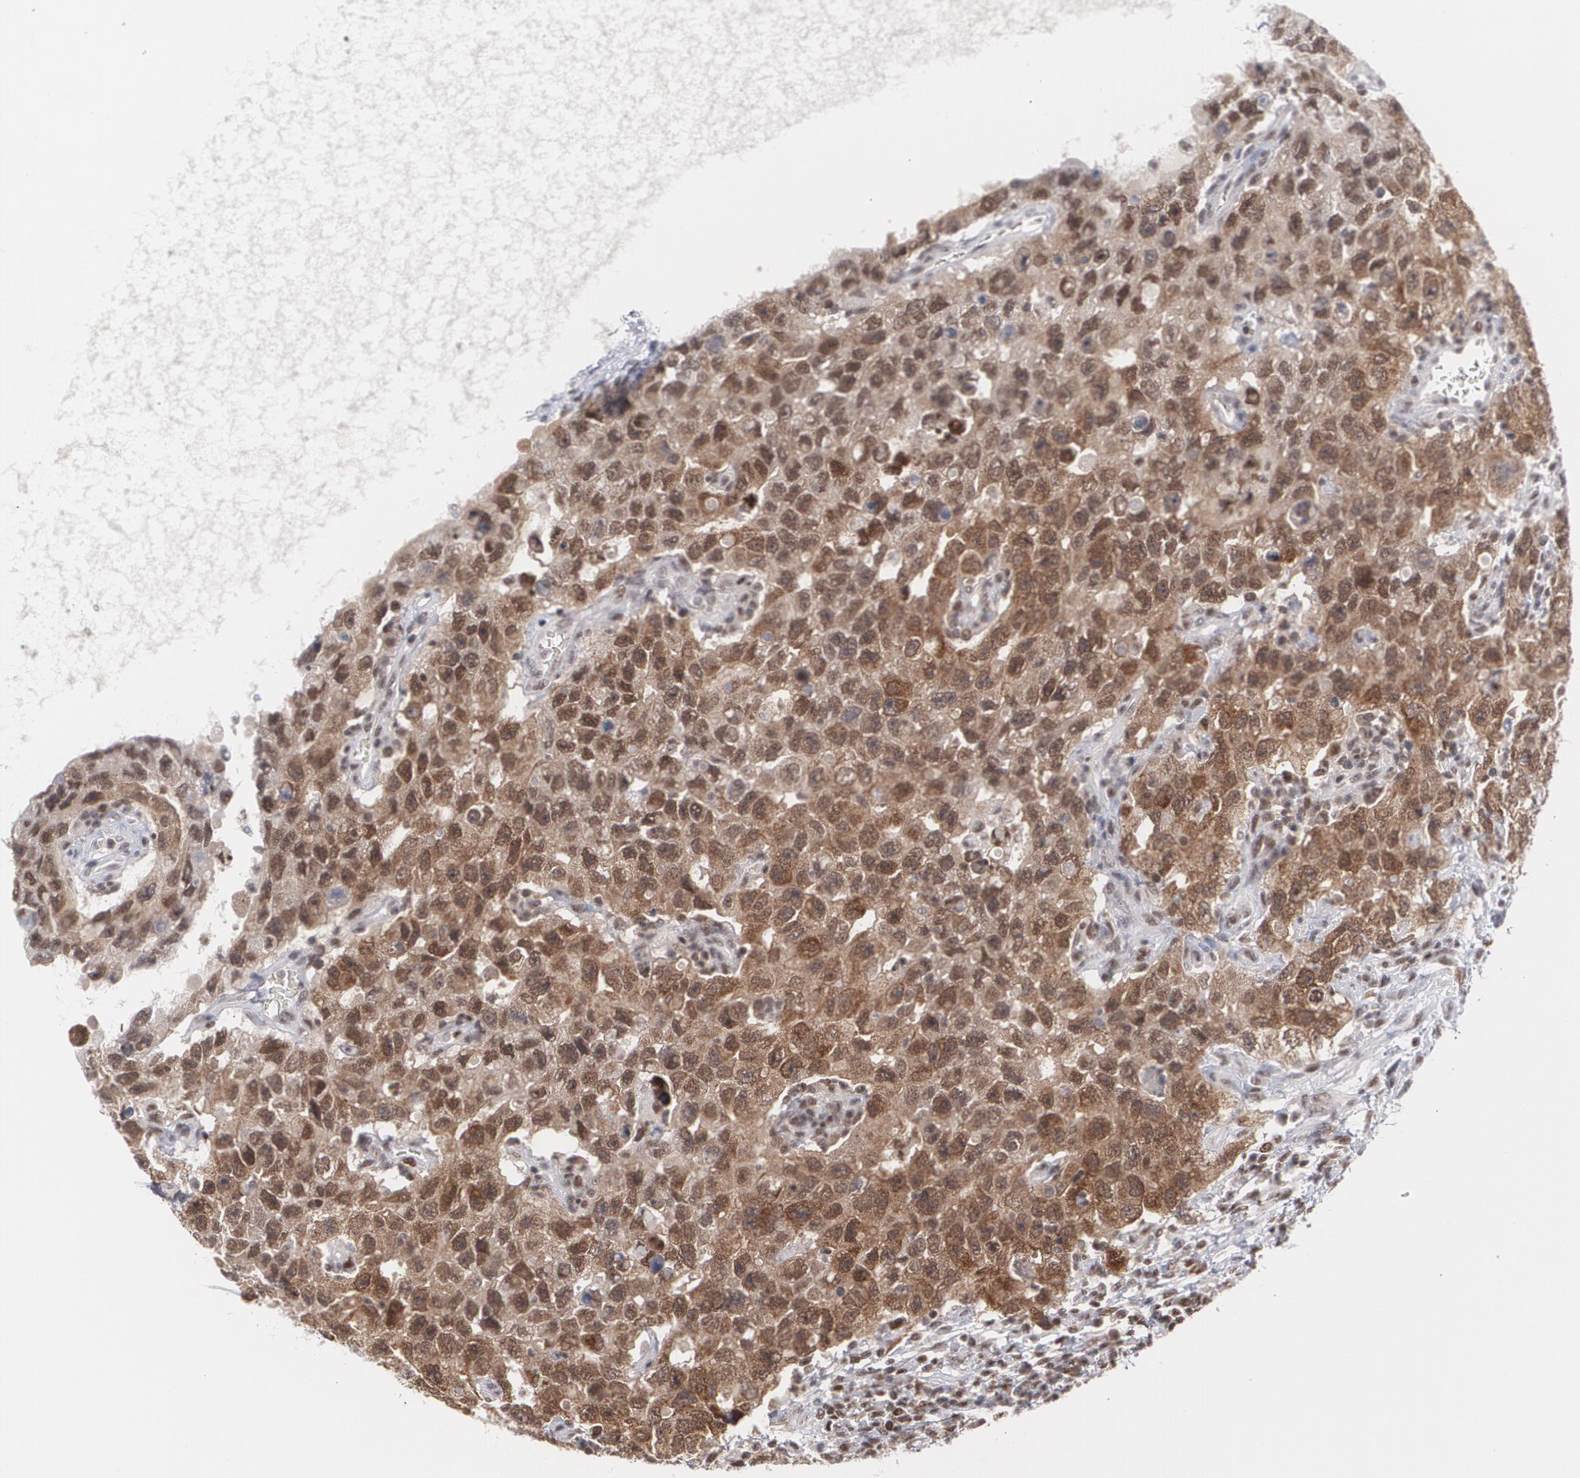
{"staining": {"intensity": "strong", "quantity": ">75%", "location": "nuclear"}, "tissue": "testis cancer", "cell_type": "Tumor cells", "image_type": "cancer", "snomed": [{"axis": "morphology", "description": "Carcinoma, Embryonal, NOS"}, {"axis": "topography", "description": "Testis"}], "caption": "The immunohistochemical stain labels strong nuclear staining in tumor cells of testis cancer tissue. The staining is performed using DAB brown chromogen to label protein expression. The nuclei are counter-stained blue using hematoxylin.", "gene": "MCL1", "patient": {"sex": "male", "age": 26}}